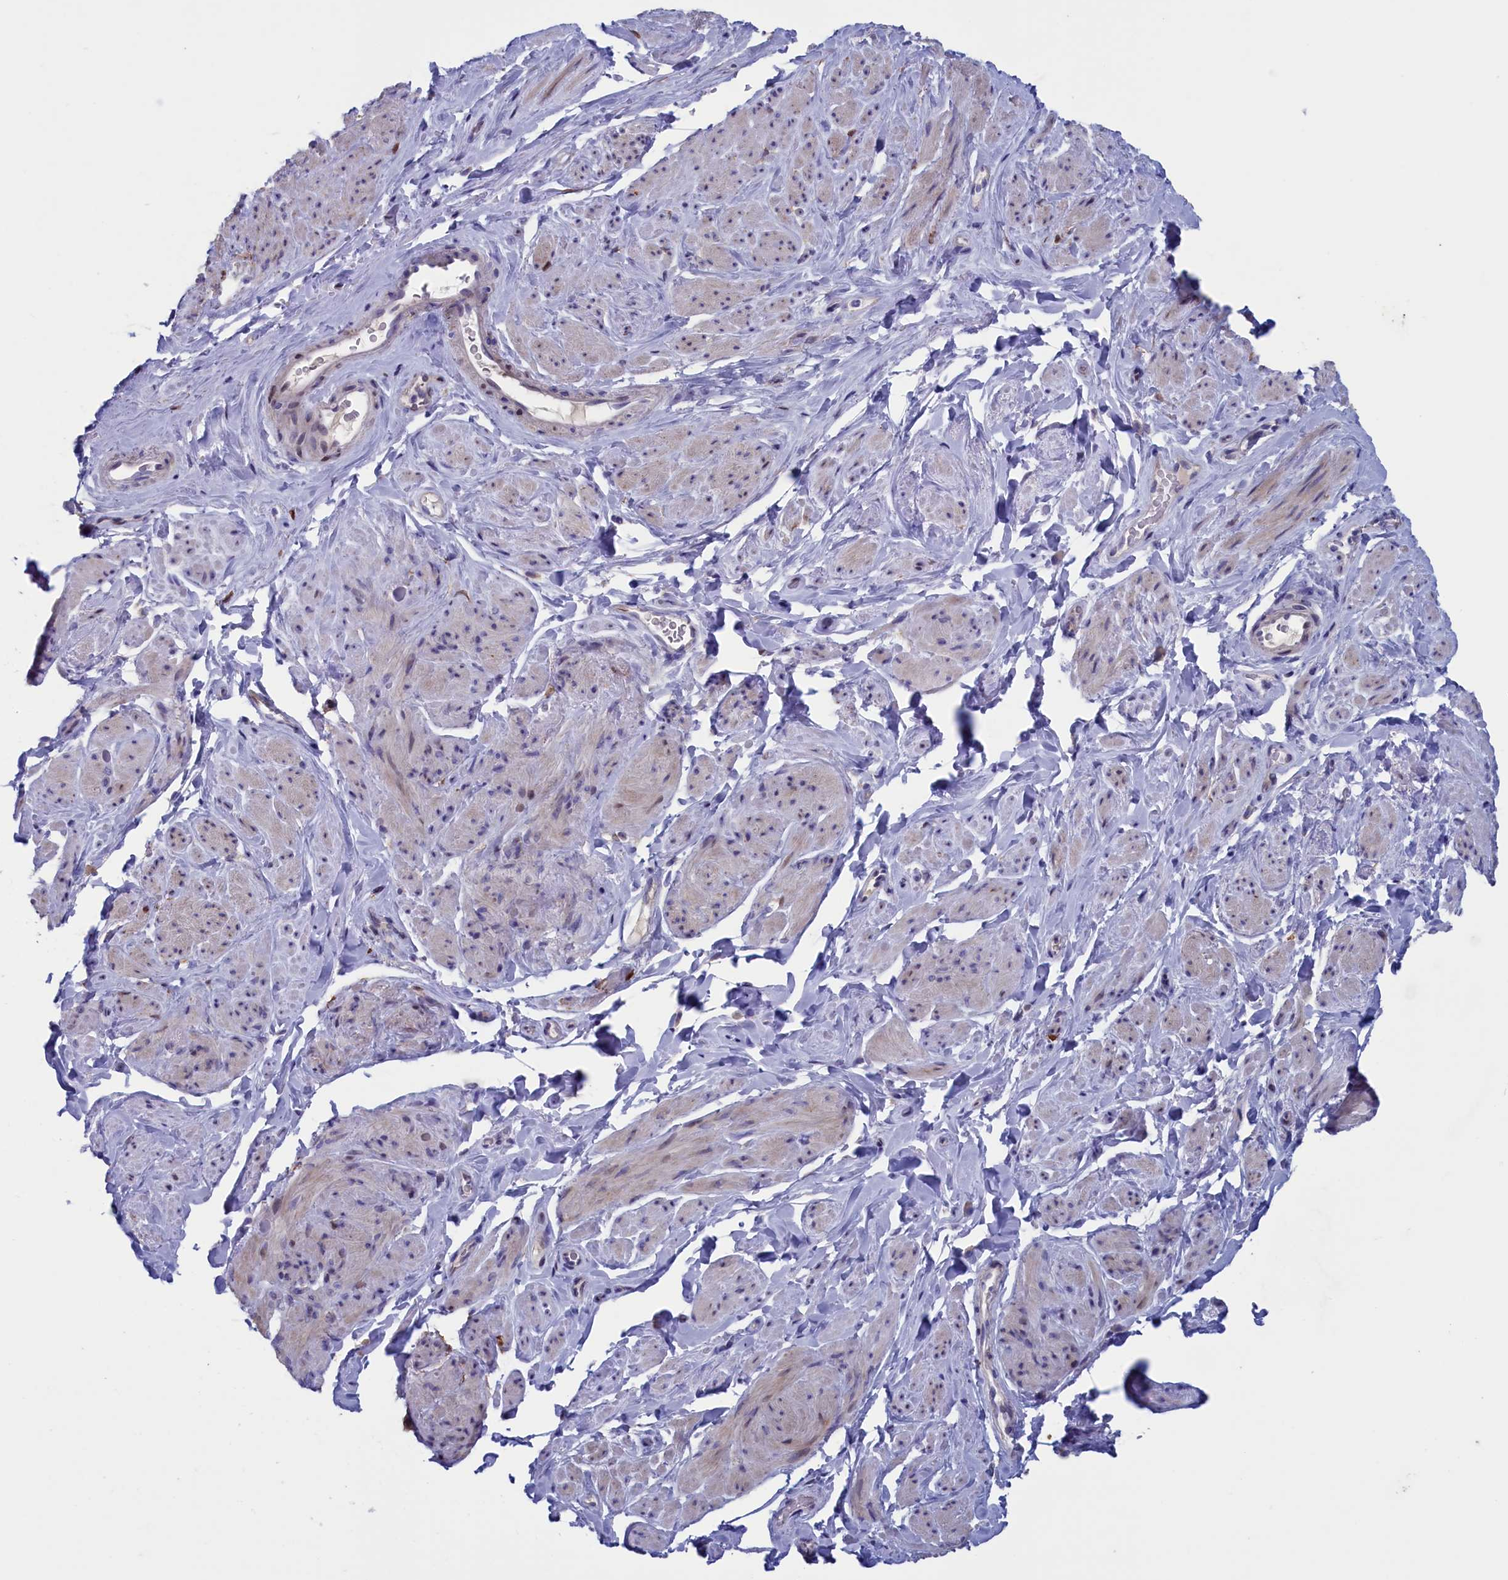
{"staining": {"intensity": "negative", "quantity": "none", "location": "none"}, "tissue": "smooth muscle", "cell_type": "Smooth muscle cells", "image_type": "normal", "snomed": [{"axis": "morphology", "description": "Normal tissue, NOS"}, {"axis": "topography", "description": "Smooth muscle"}, {"axis": "topography", "description": "Peripheral nerve tissue"}], "caption": "A micrograph of smooth muscle stained for a protein exhibits no brown staining in smooth muscle cells. (Brightfield microscopy of DAB IHC at high magnification).", "gene": "NIBAN3", "patient": {"sex": "male", "age": 69}}